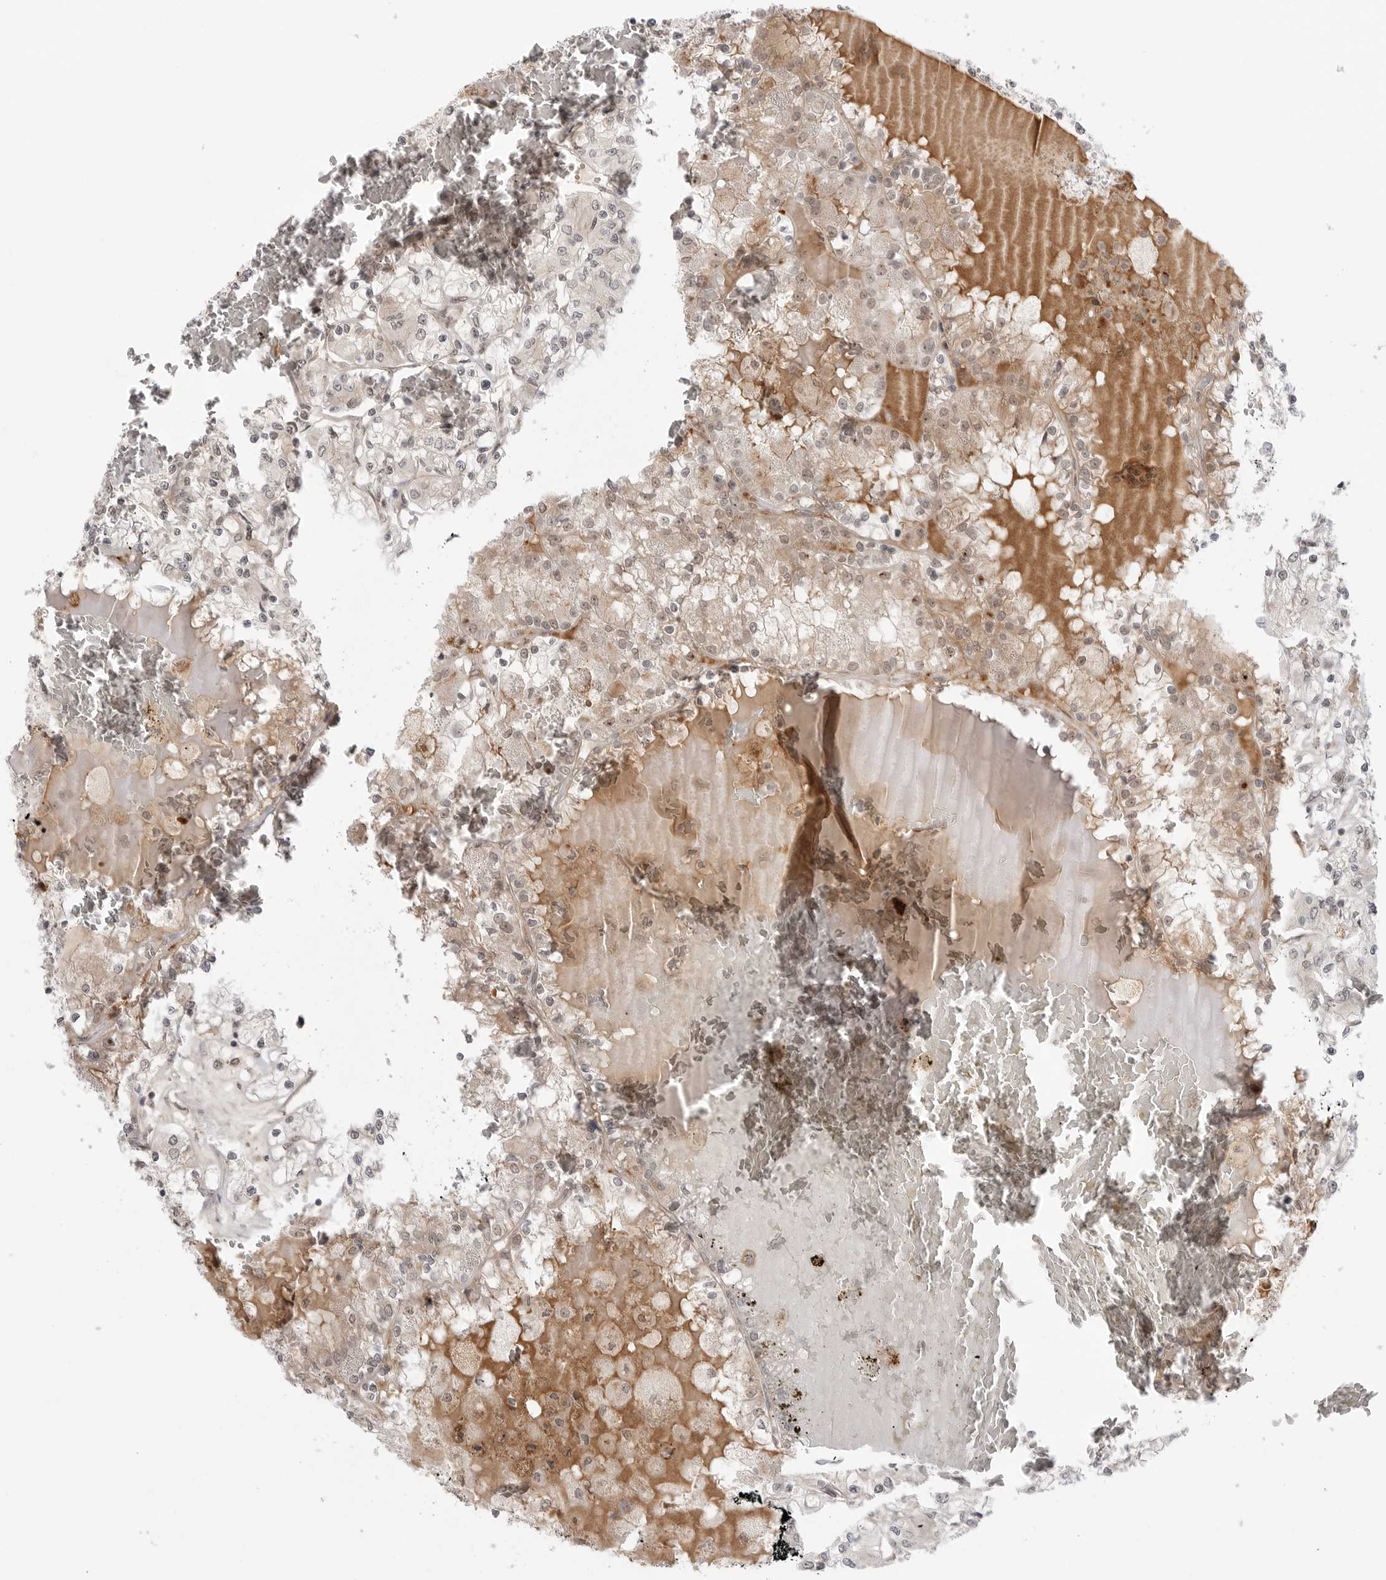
{"staining": {"intensity": "weak", "quantity": "<25%", "location": "cytoplasmic/membranous,nuclear"}, "tissue": "renal cancer", "cell_type": "Tumor cells", "image_type": "cancer", "snomed": [{"axis": "morphology", "description": "Adenocarcinoma, NOS"}, {"axis": "topography", "description": "Kidney"}], "caption": "IHC histopathology image of neoplastic tissue: human renal cancer stained with DAB (3,3'-diaminobenzidine) shows no significant protein positivity in tumor cells.", "gene": "KALRN", "patient": {"sex": "female", "age": 59}}